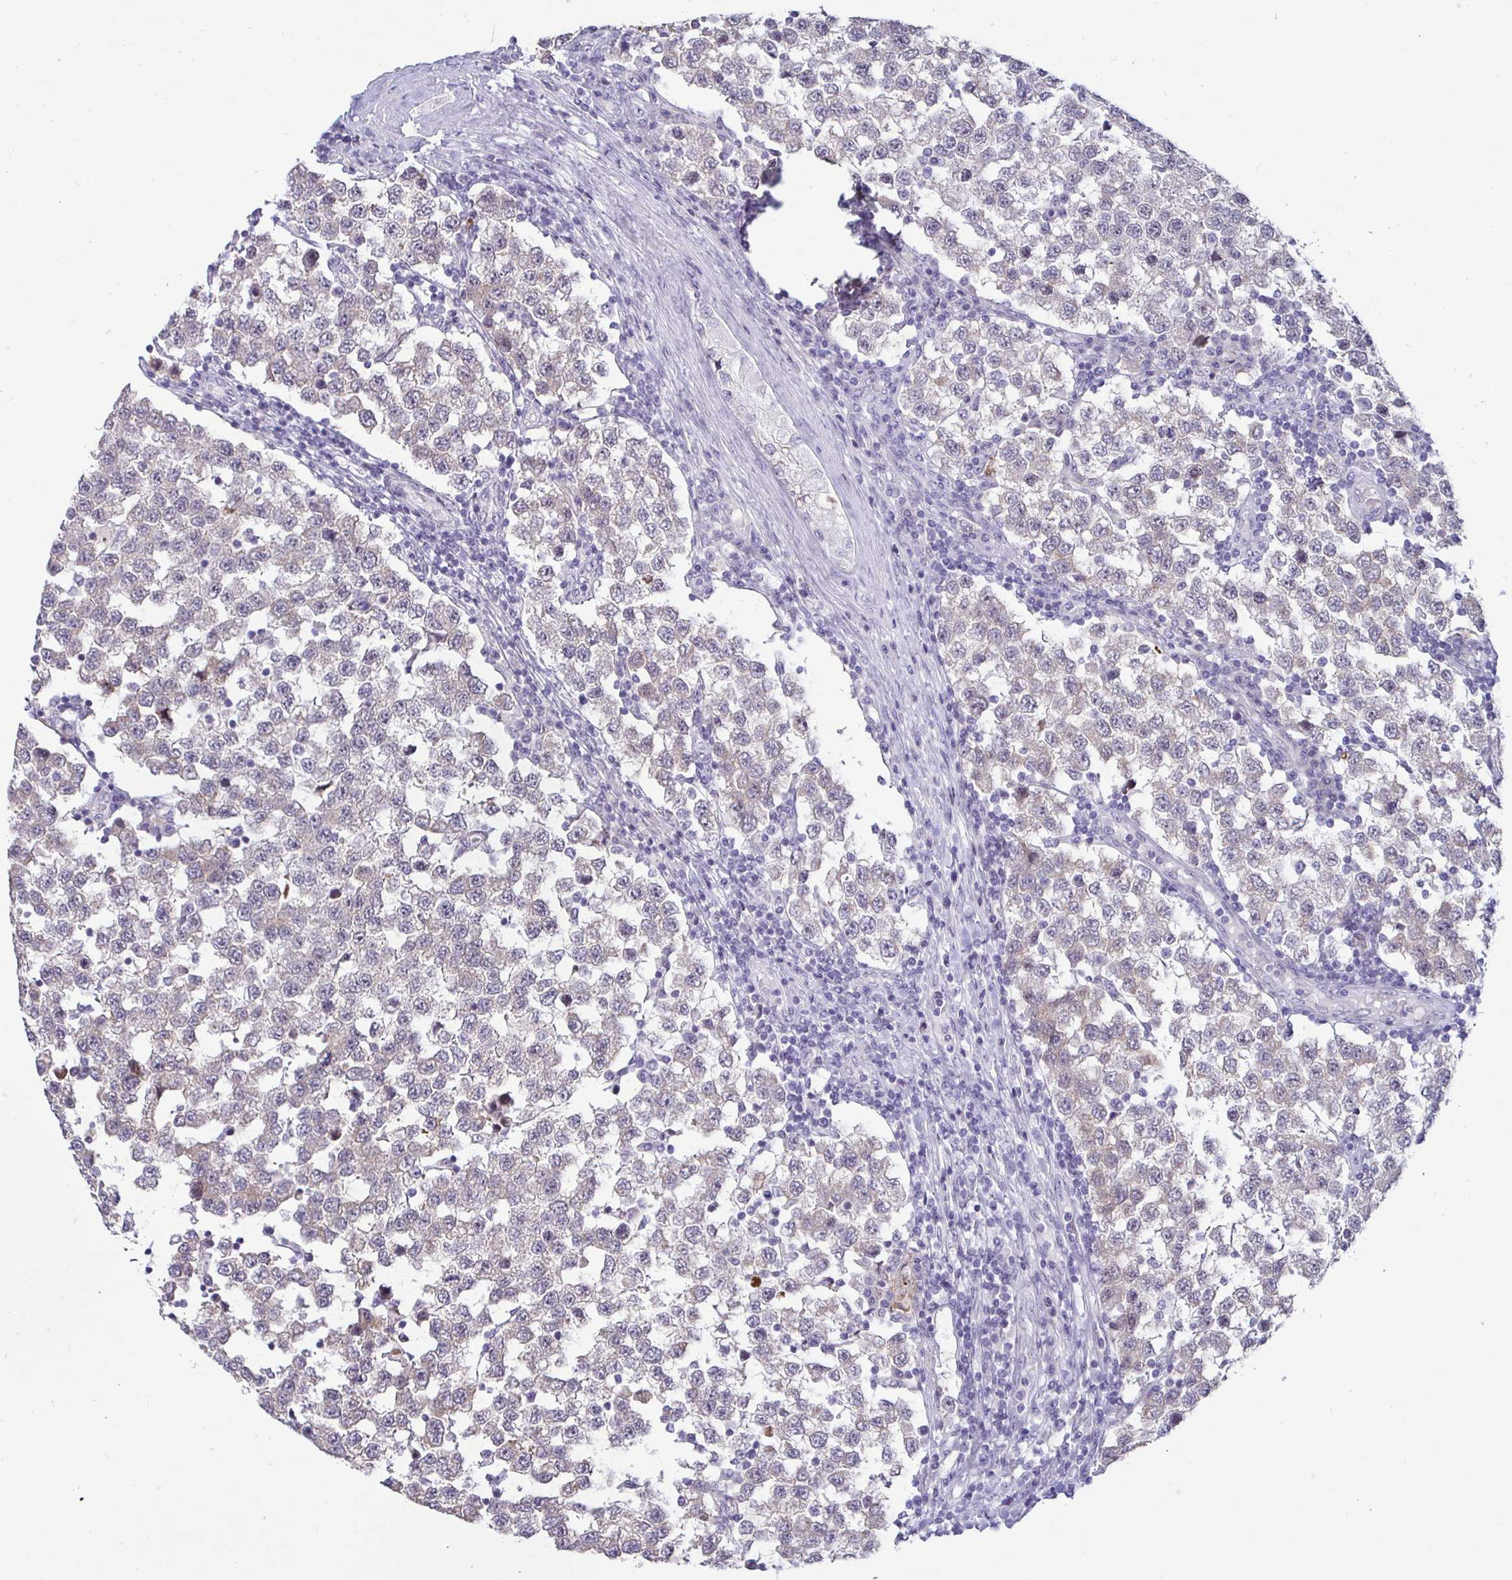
{"staining": {"intensity": "negative", "quantity": "none", "location": "none"}, "tissue": "testis cancer", "cell_type": "Tumor cells", "image_type": "cancer", "snomed": [{"axis": "morphology", "description": "Seminoma, NOS"}, {"axis": "topography", "description": "Testis"}], "caption": "Tumor cells show no significant expression in seminoma (testis).", "gene": "GSTM1", "patient": {"sex": "male", "age": 34}}